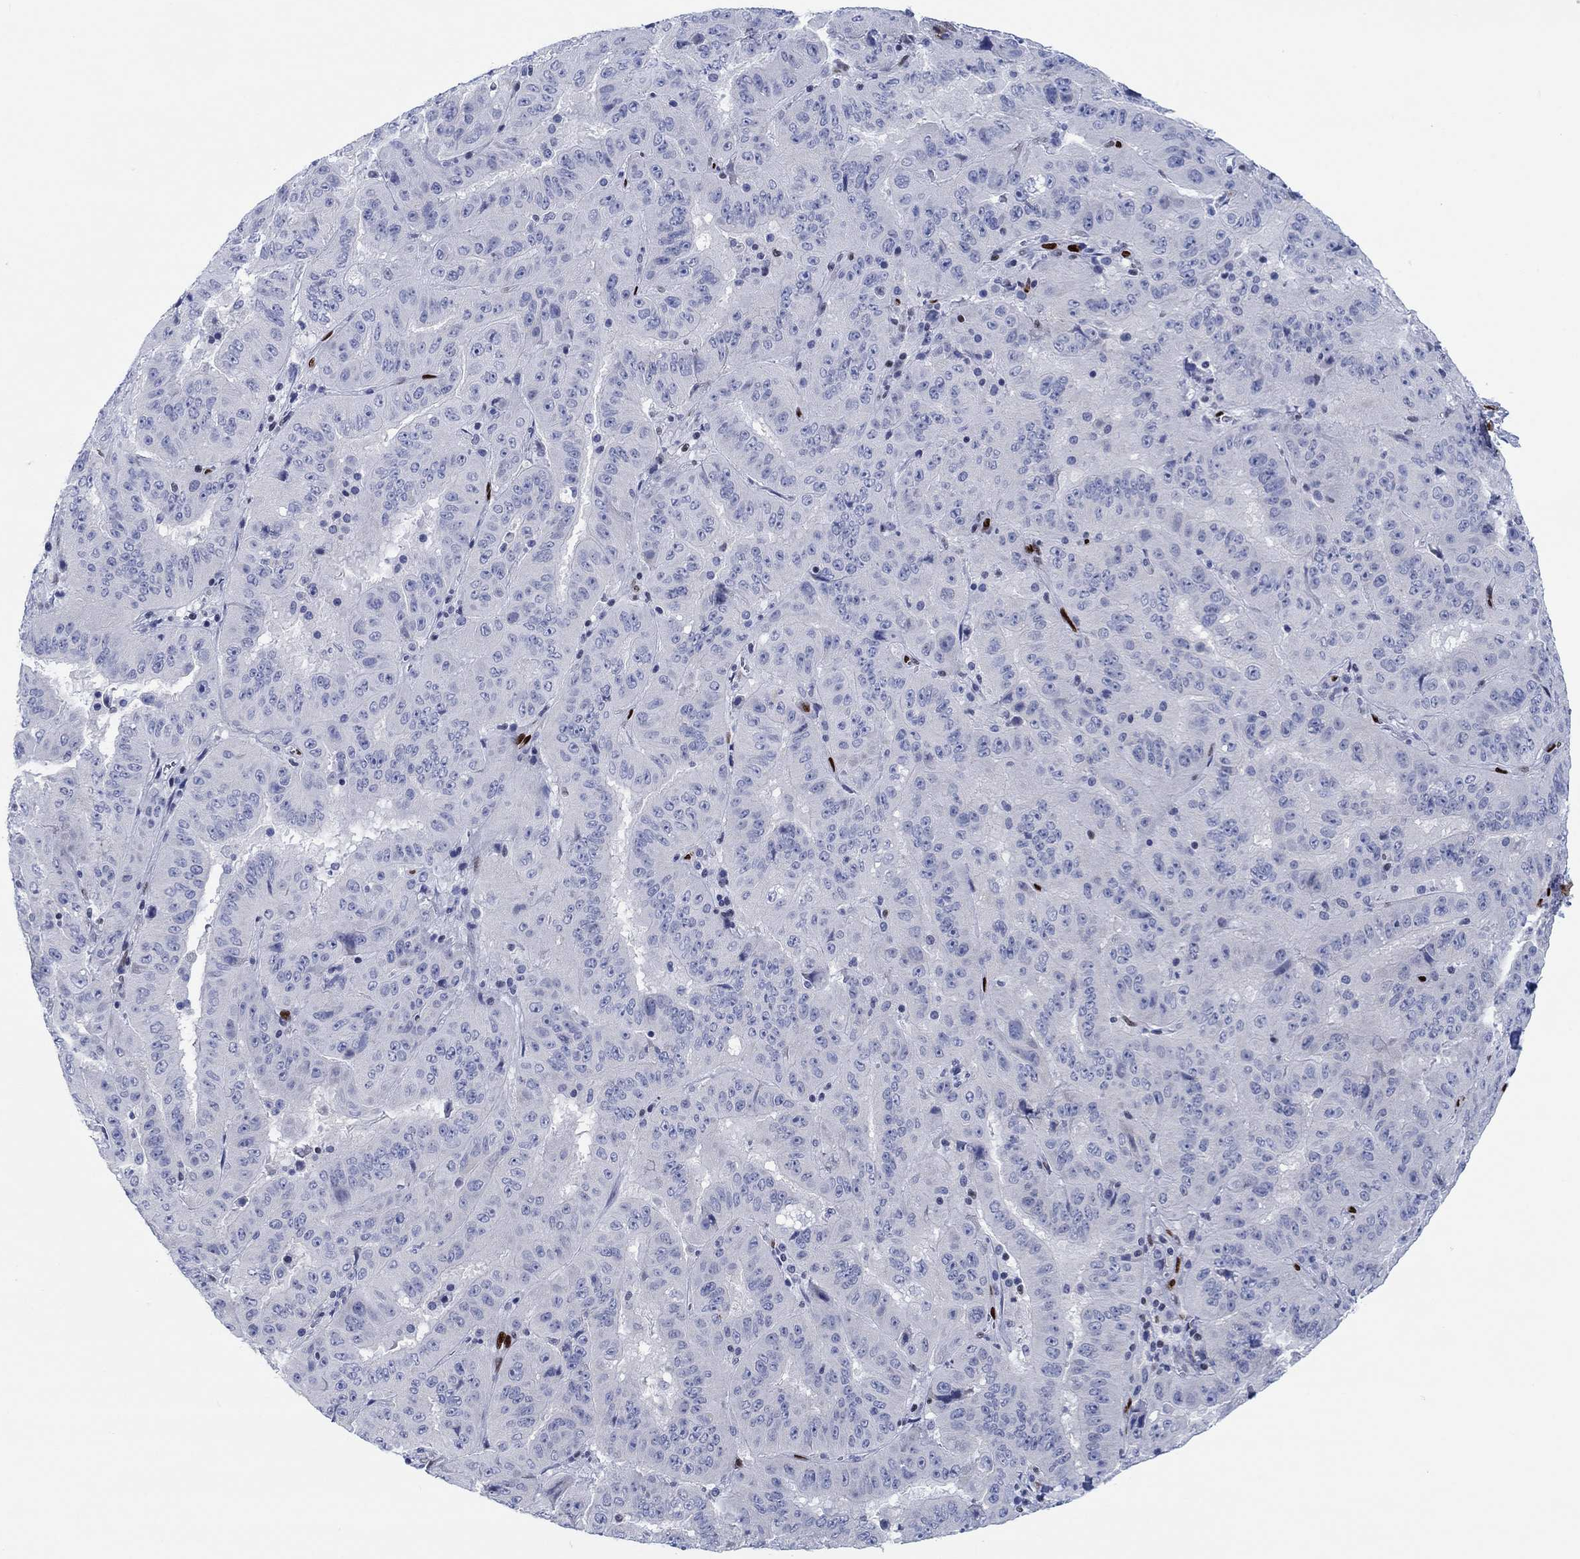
{"staining": {"intensity": "negative", "quantity": "none", "location": "none"}, "tissue": "pancreatic cancer", "cell_type": "Tumor cells", "image_type": "cancer", "snomed": [{"axis": "morphology", "description": "Adenocarcinoma, NOS"}, {"axis": "topography", "description": "Pancreas"}], "caption": "The image shows no staining of tumor cells in pancreatic adenocarcinoma.", "gene": "ZEB1", "patient": {"sex": "male", "age": 63}}